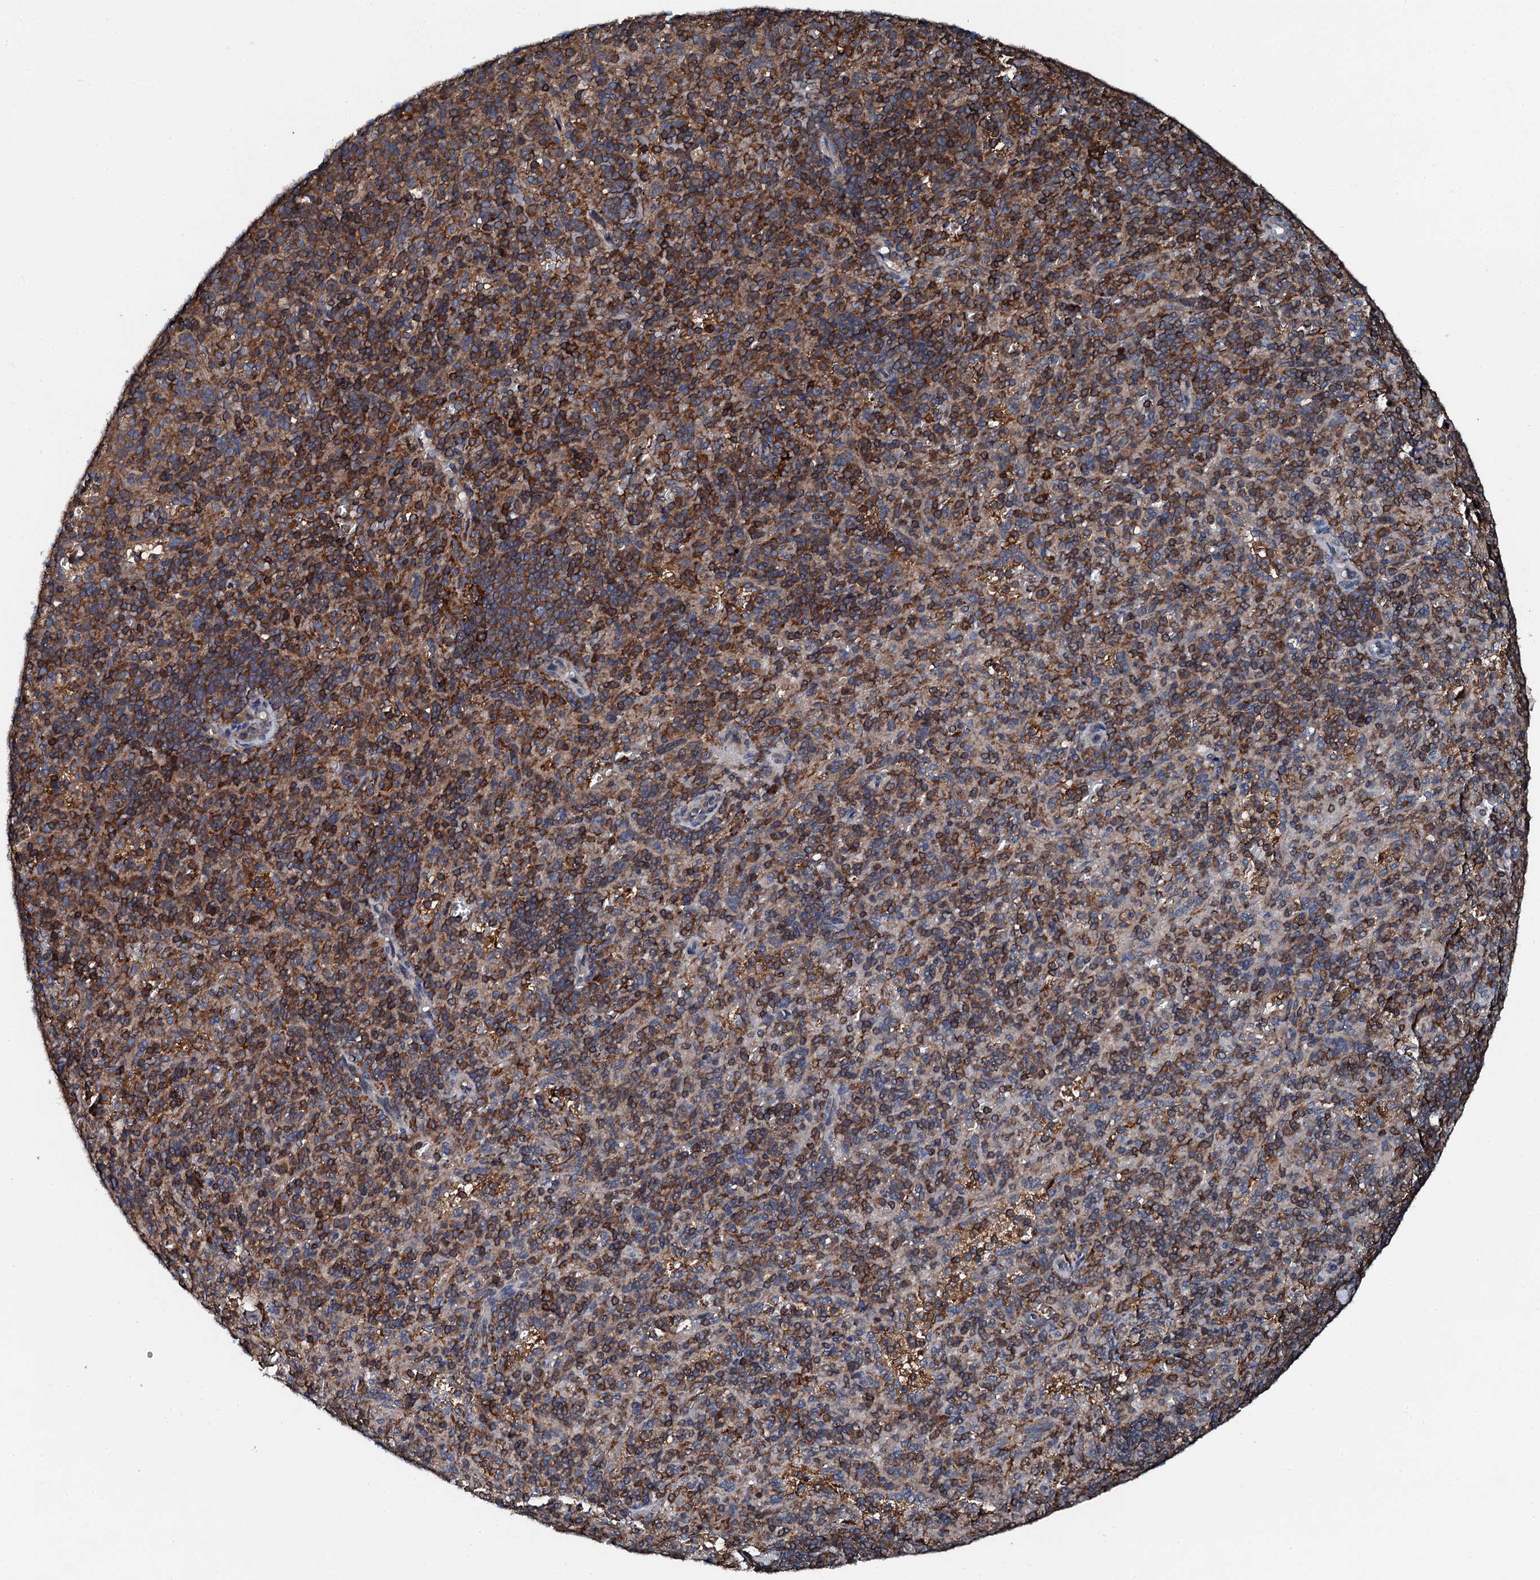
{"staining": {"intensity": "strong", "quantity": ">75%", "location": "cytoplasmic/membranous"}, "tissue": "spleen", "cell_type": "Cells in red pulp", "image_type": "normal", "snomed": [{"axis": "morphology", "description": "Normal tissue, NOS"}, {"axis": "topography", "description": "Spleen"}], "caption": "DAB immunohistochemical staining of normal human spleen exhibits strong cytoplasmic/membranous protein expression in about >75% of cells in red pulp.", "gene": "EDC4", "patient": {"sex": "male", "age": 82}}